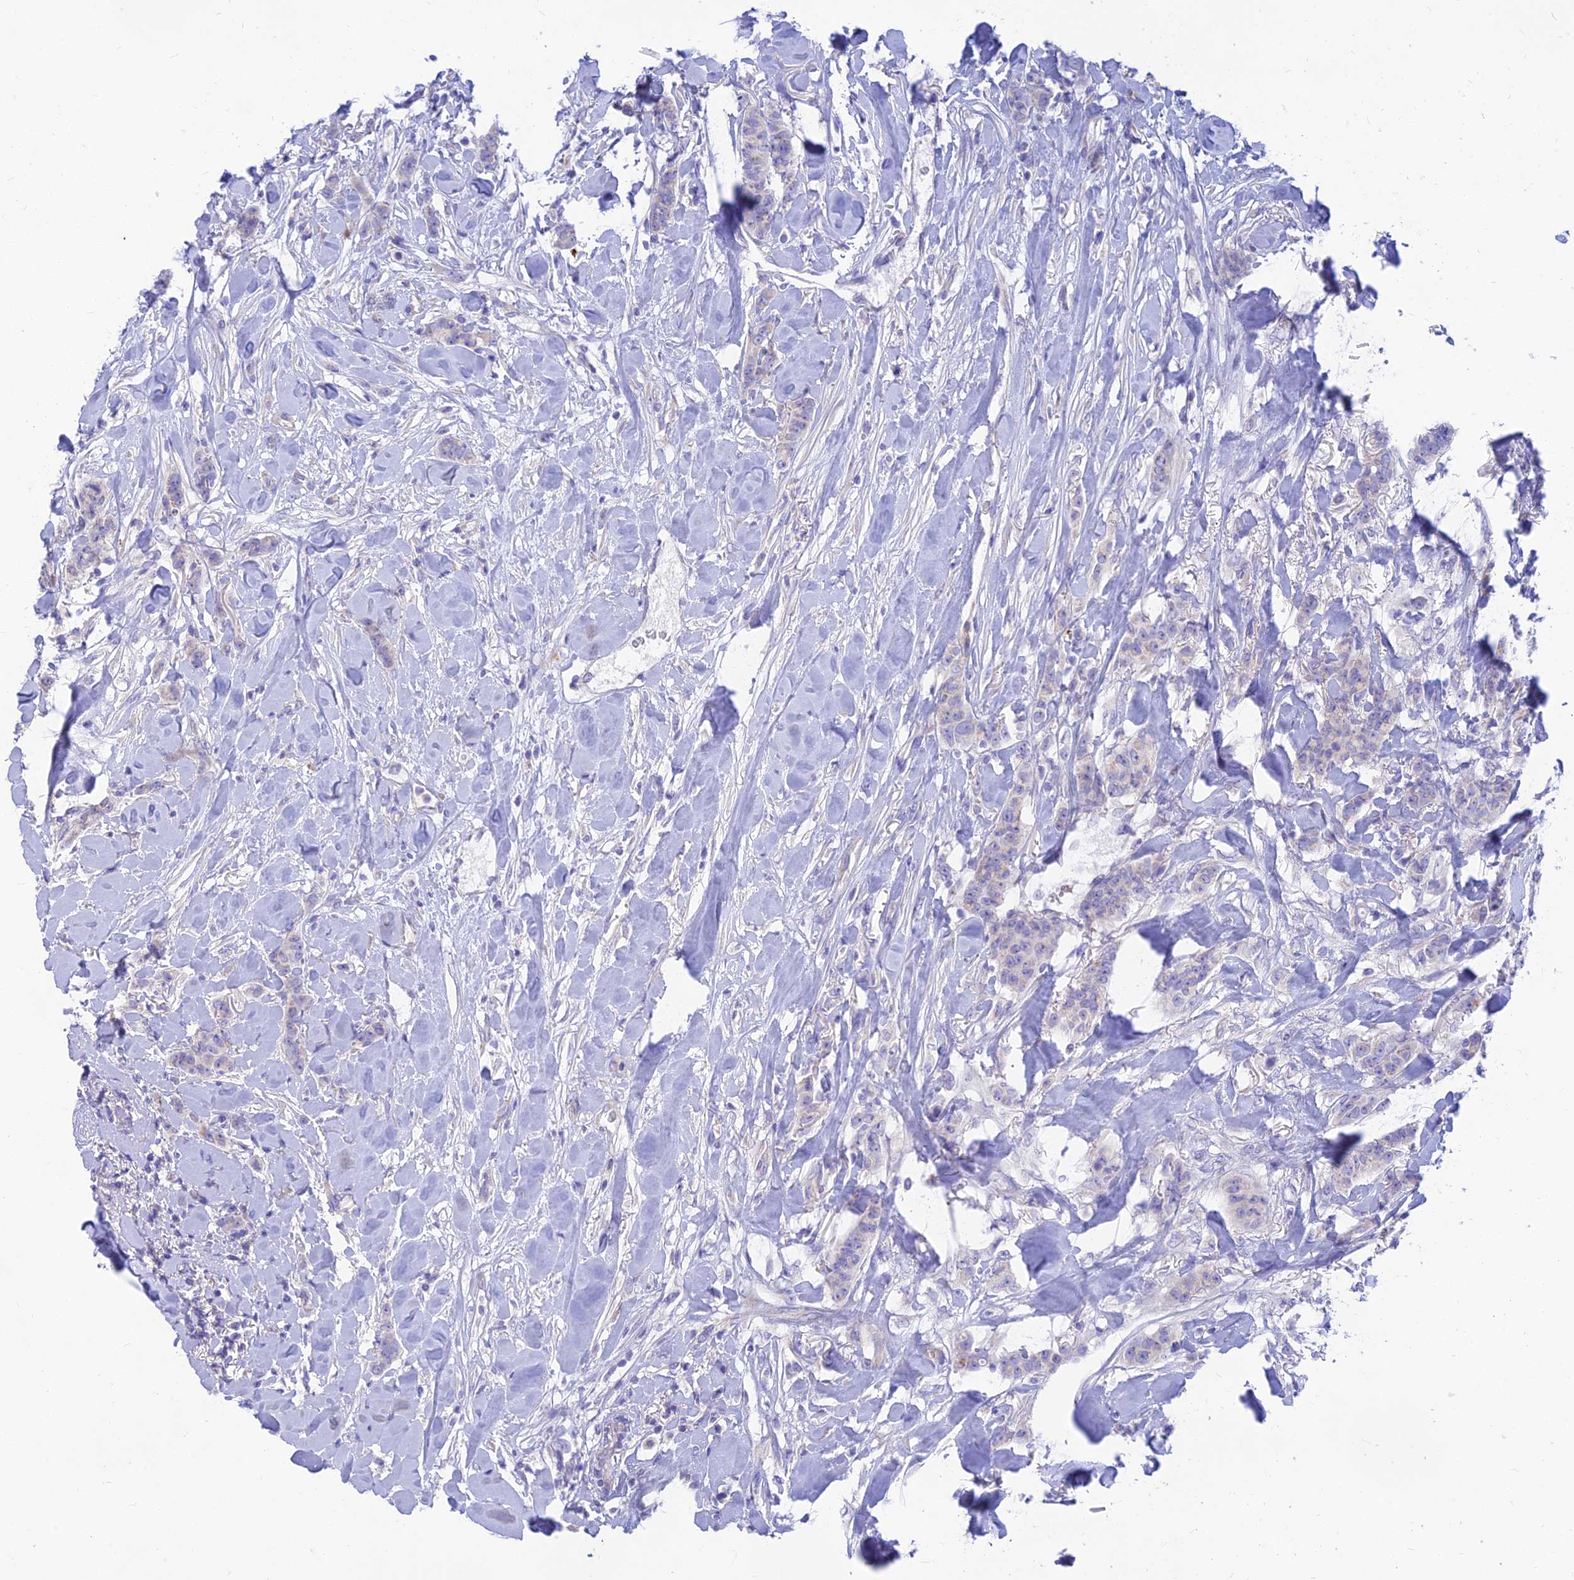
{"staining": {"intensity": "negative", "quantity": "none", "location": "none"}, "tissue": "breast cancer", "cell_type": "Tumor cells", "image_type": "cancer", "snomed": [{"axis": "morphology", "description": "Duct carcinoma"}, {"axis": "topography", "description": "Breast"}], "caption": "The image reveals no significant positivity in tumor cells of breast cancer (invasive ductal carcinoma).", "gene": "TMEM30B", "patient": {"sex": "female", "age": 40}}